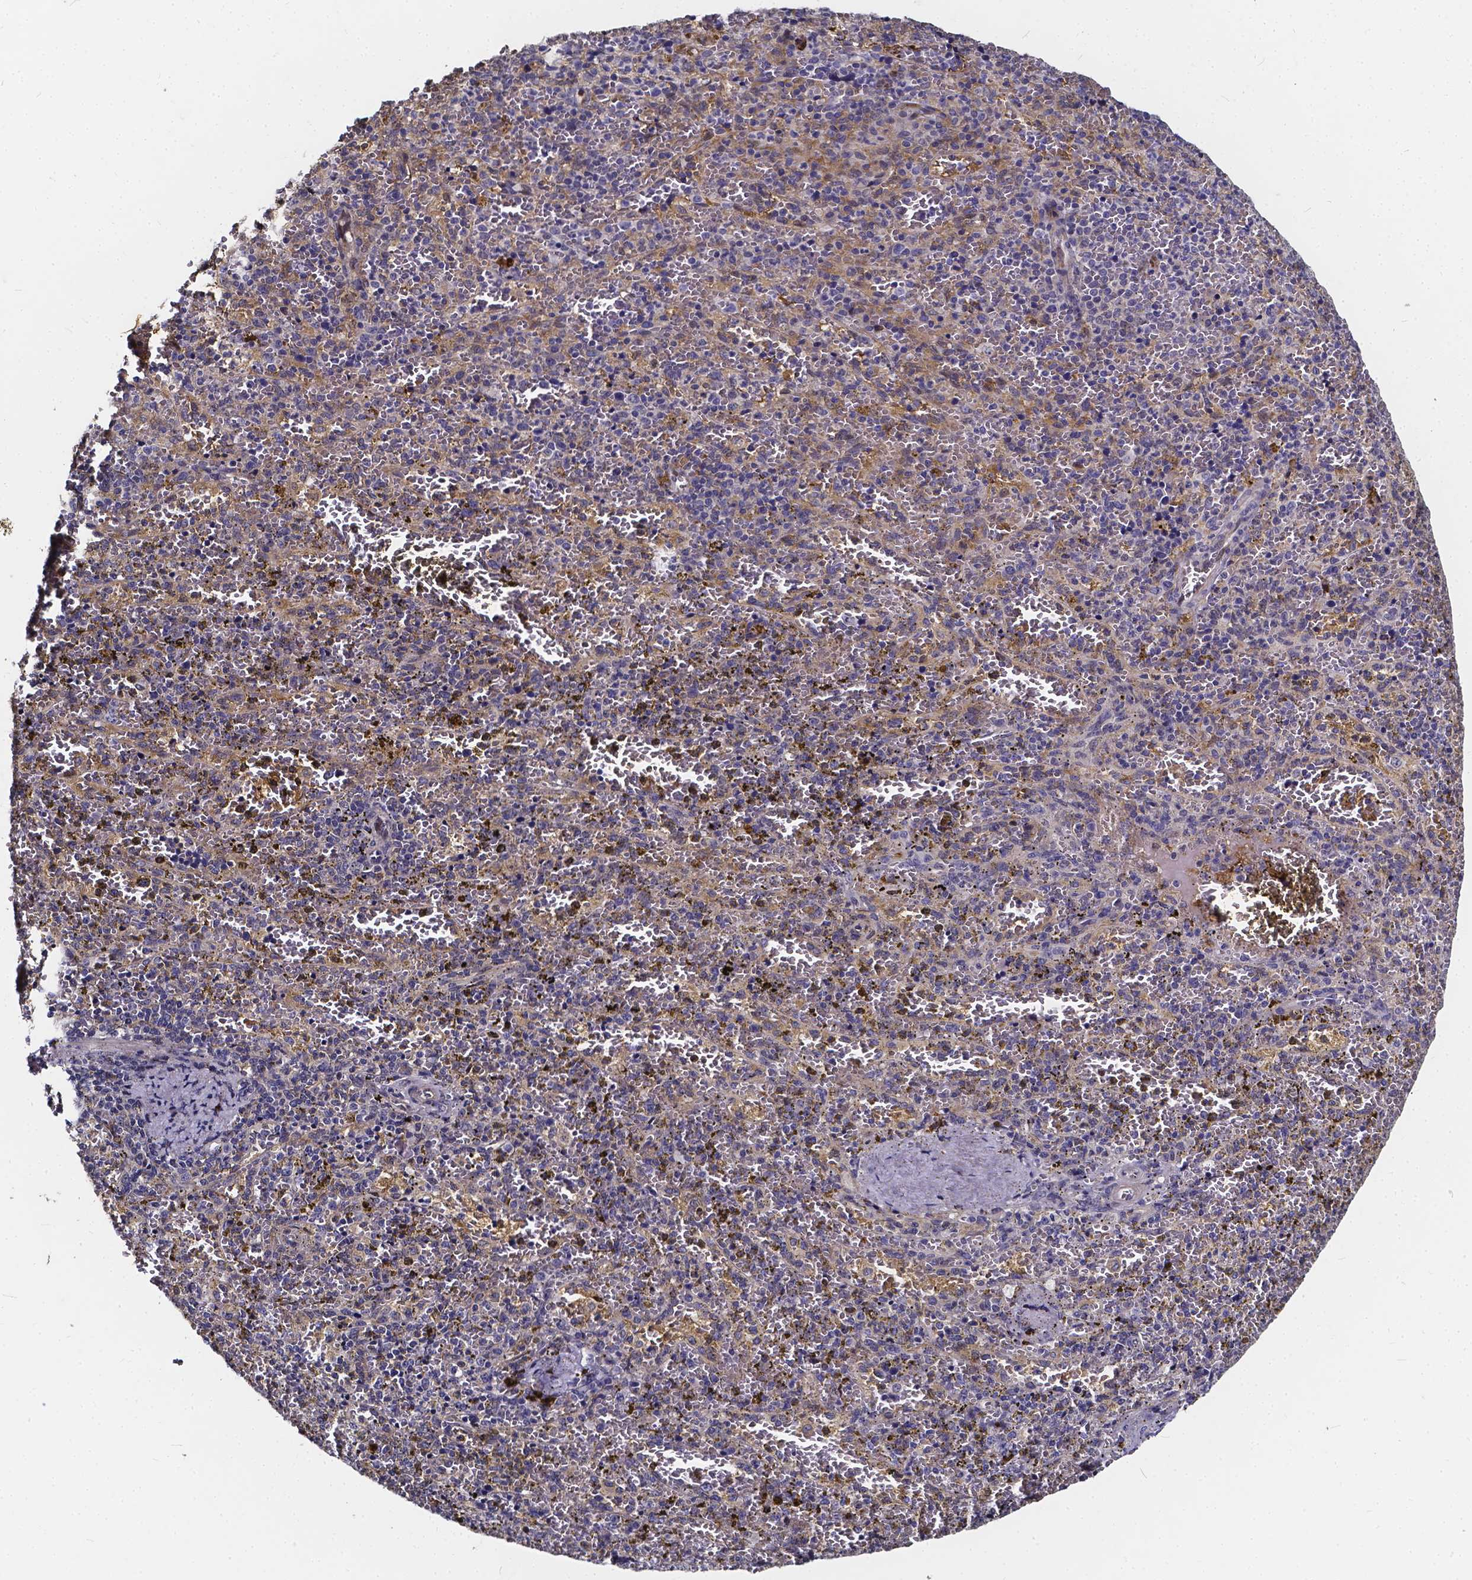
{"staining": {"intensity": "moderate", "quantity": "<25%", "location": "cytoplasmic/membranous"}, "tissue": "spleen", "cell_type": "Cells in red pulp", "image_type": "normal", "snomed": [{"axis": "morphology", "description": "Normal tissue, NOS"}, {"axis": "topography", "description": "Spleen"}], "caption": "The photomicrograph shows immunohistochemical staining of unremarkable spleen. There is moderate cytoplasmic/membranous staining is present in approximately <25% of cells in red pulp.", "gene": "SOWAHA", "patient": {"sex": "female", "age": 50}}